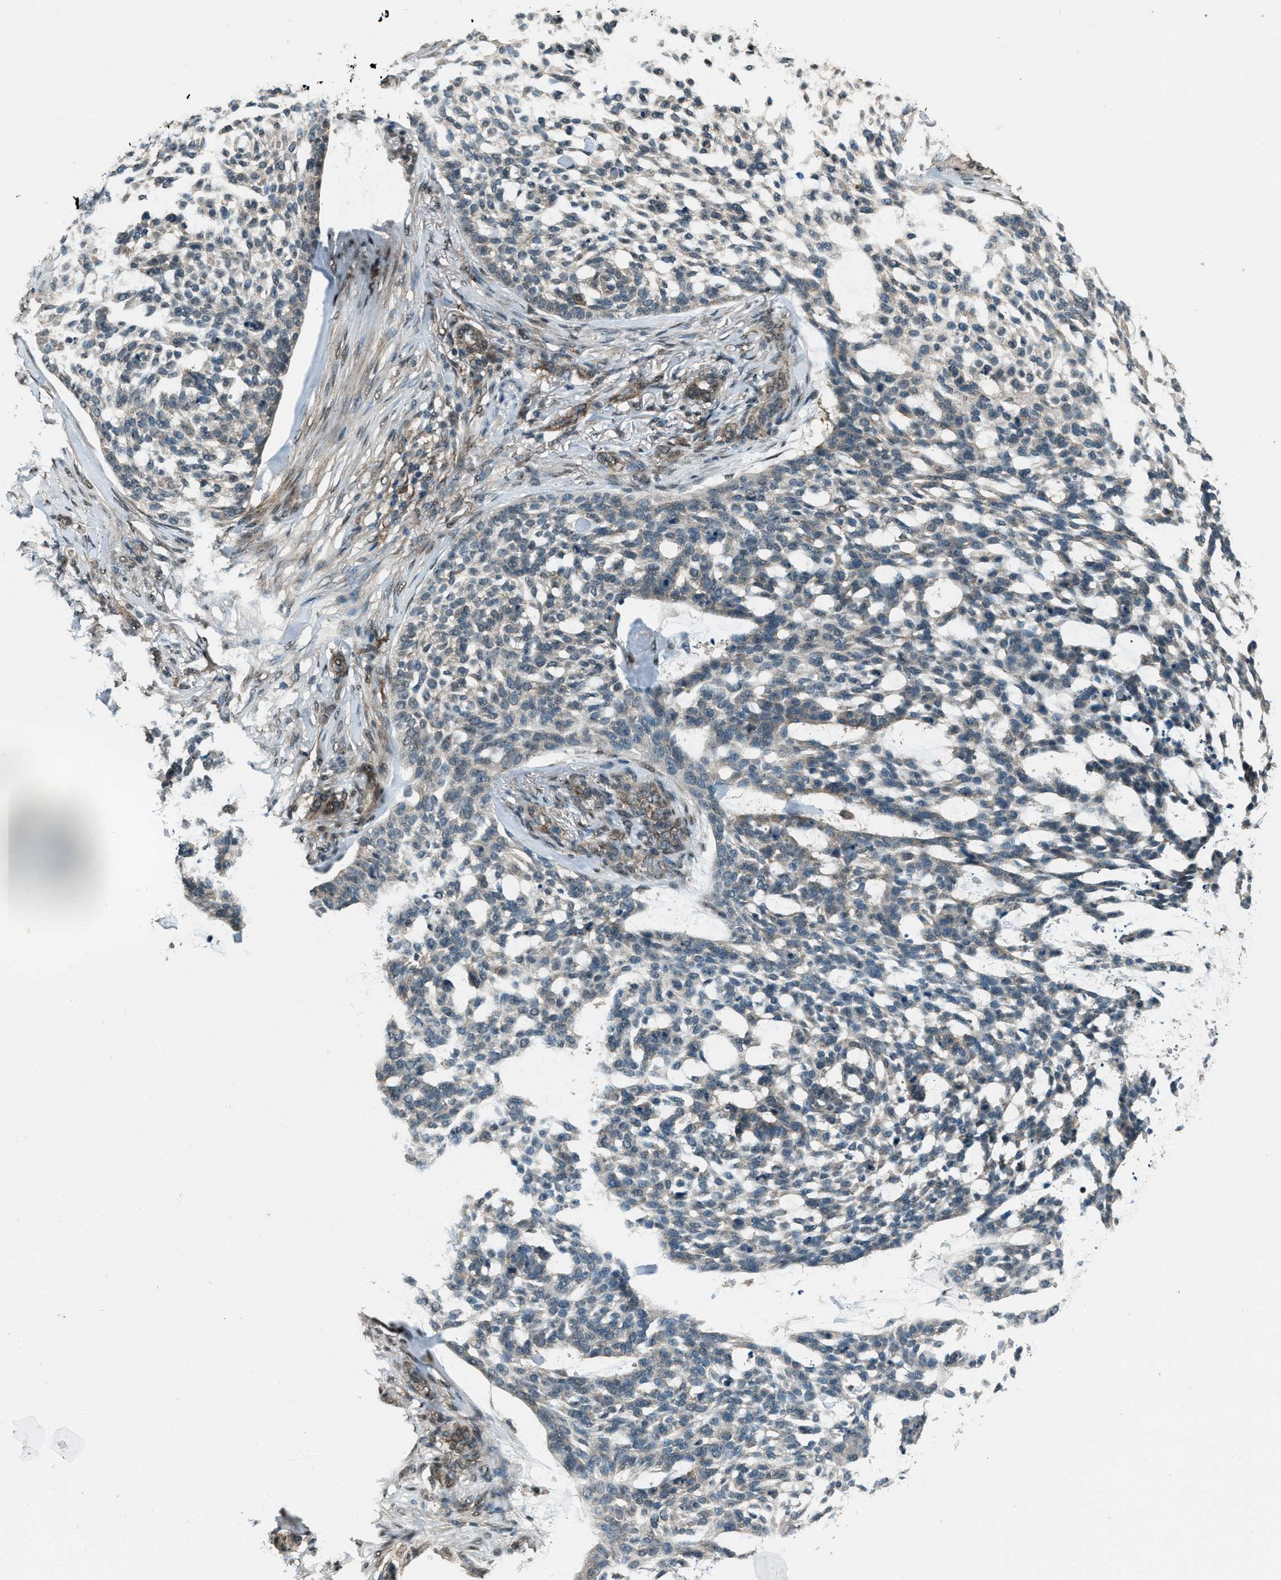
{"staining": {"intensity": "negative", "quantity": "none", "location": "none"}, "tissue": "skin cancer", "cell_type": "Tumor cells", "image_type": "cancer", "snomed": [{"axis": "morphology", "description": "Basal cell carcinoma"}, {"axis": "topography", "description": "Skin"}], "caption": "DAB (3,3'-diaminobenzidine) immunohistochemical staining of human skin cancer demonstrates no significant expression in tumor cells.", "gene": "SVIL", "patient": {"sex": "female", "age": 64}}